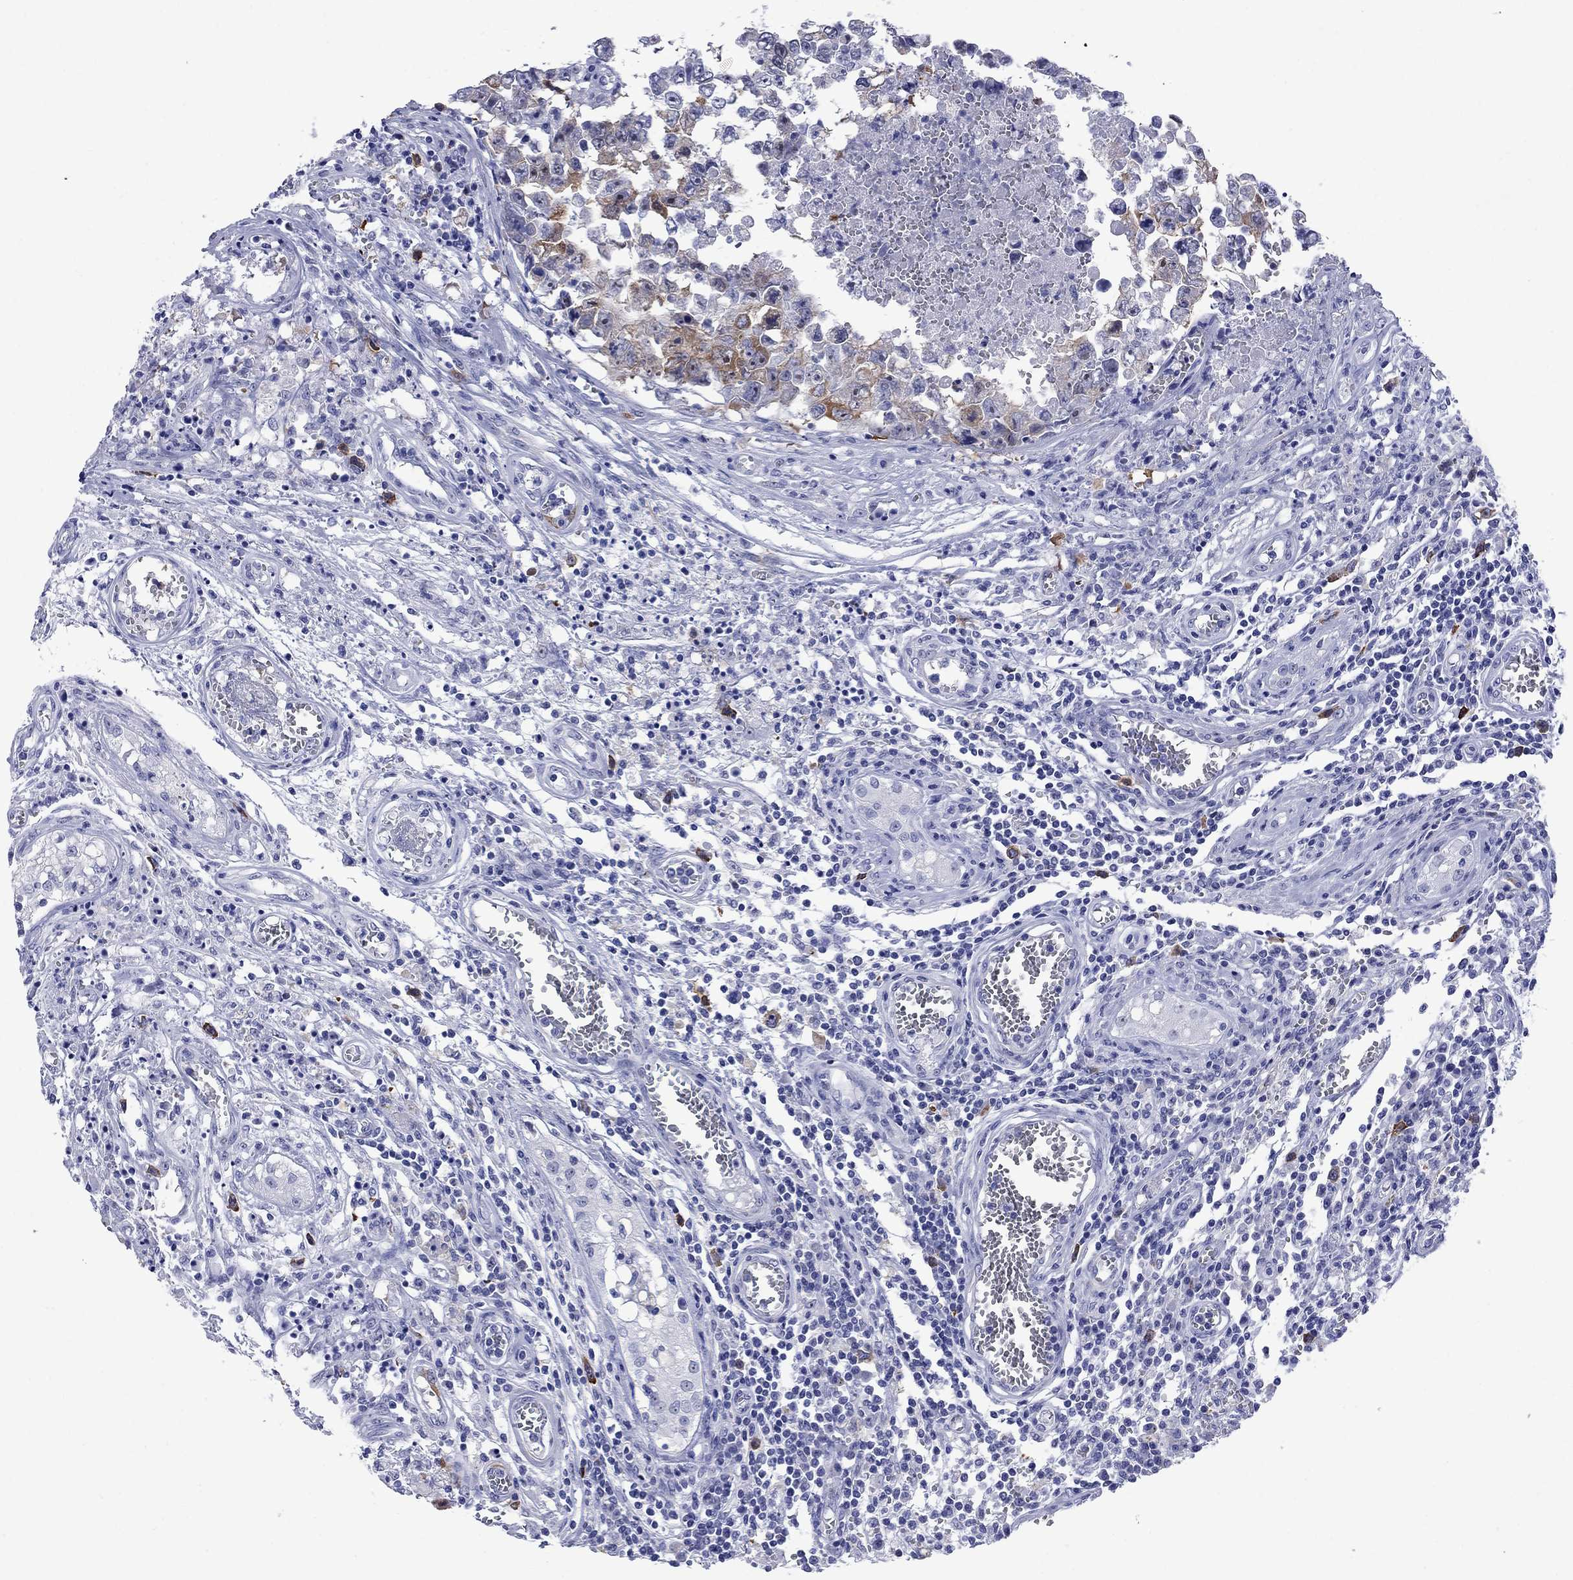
{"staining": {"intensity": "moderate", "quantity": "25%-75%", "location": "cytoplasmic/membranous"}, "tissue": "testis cancer", "cell_type": "Tumor cells", "image_type": "cancer", "snomed": [{"axis": "morphology", "description": "Carcinoma, Embryonal, NOS"}, {"axis": "topography", "description": "Testis"}], "caption": "Protein expression analysis of human embryonal carcinoma (testis) reveals moderate cytoplasmic/membranous expression in about 25%-75% of tumor cells. (Stains: DAB in brown, nuclei in blue, Microscopy: brightfield microscopy at high magnification).", "gene": "TACC3", "patient": {"sex": "male", "age": 36}}